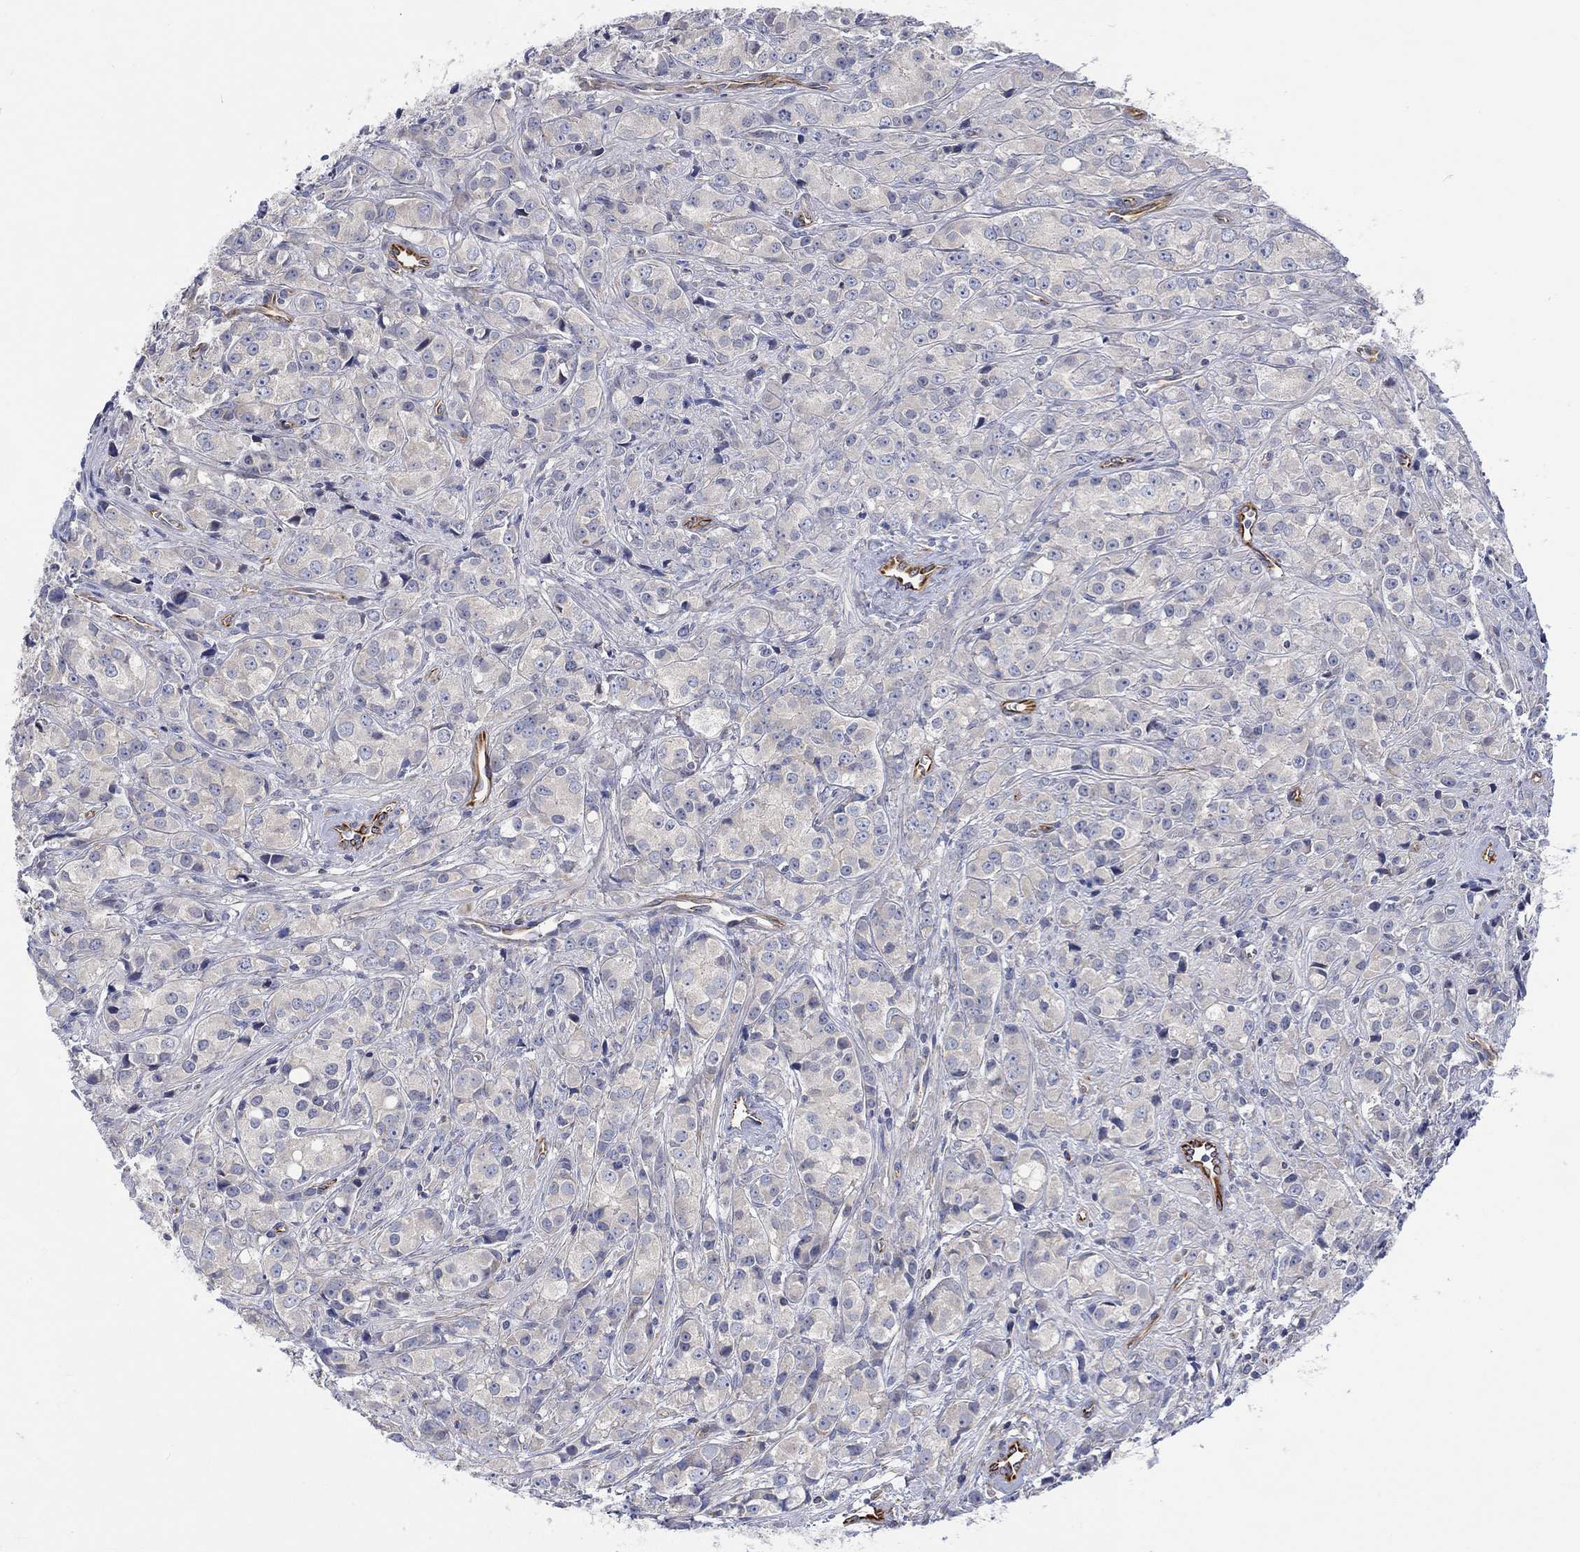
{"staining": {"intensity": "negative", "quantity": "none", "location": "none"}, "tissue": "prostate cancer", "cell_type": "Tumor cells", "image_type": "cancer", "snomed": [{"axis": "morphology", "description": "Adenocarcinoma, Medium grade"}, {"axis": "topography", "description": "Prostate"}], "caption": "An image of prostate cancer stained for a protein demonstrates no brown staining in tumor cells.", "gene": "CAMK1D", "patient": {"sex": "male", "age": 74}}